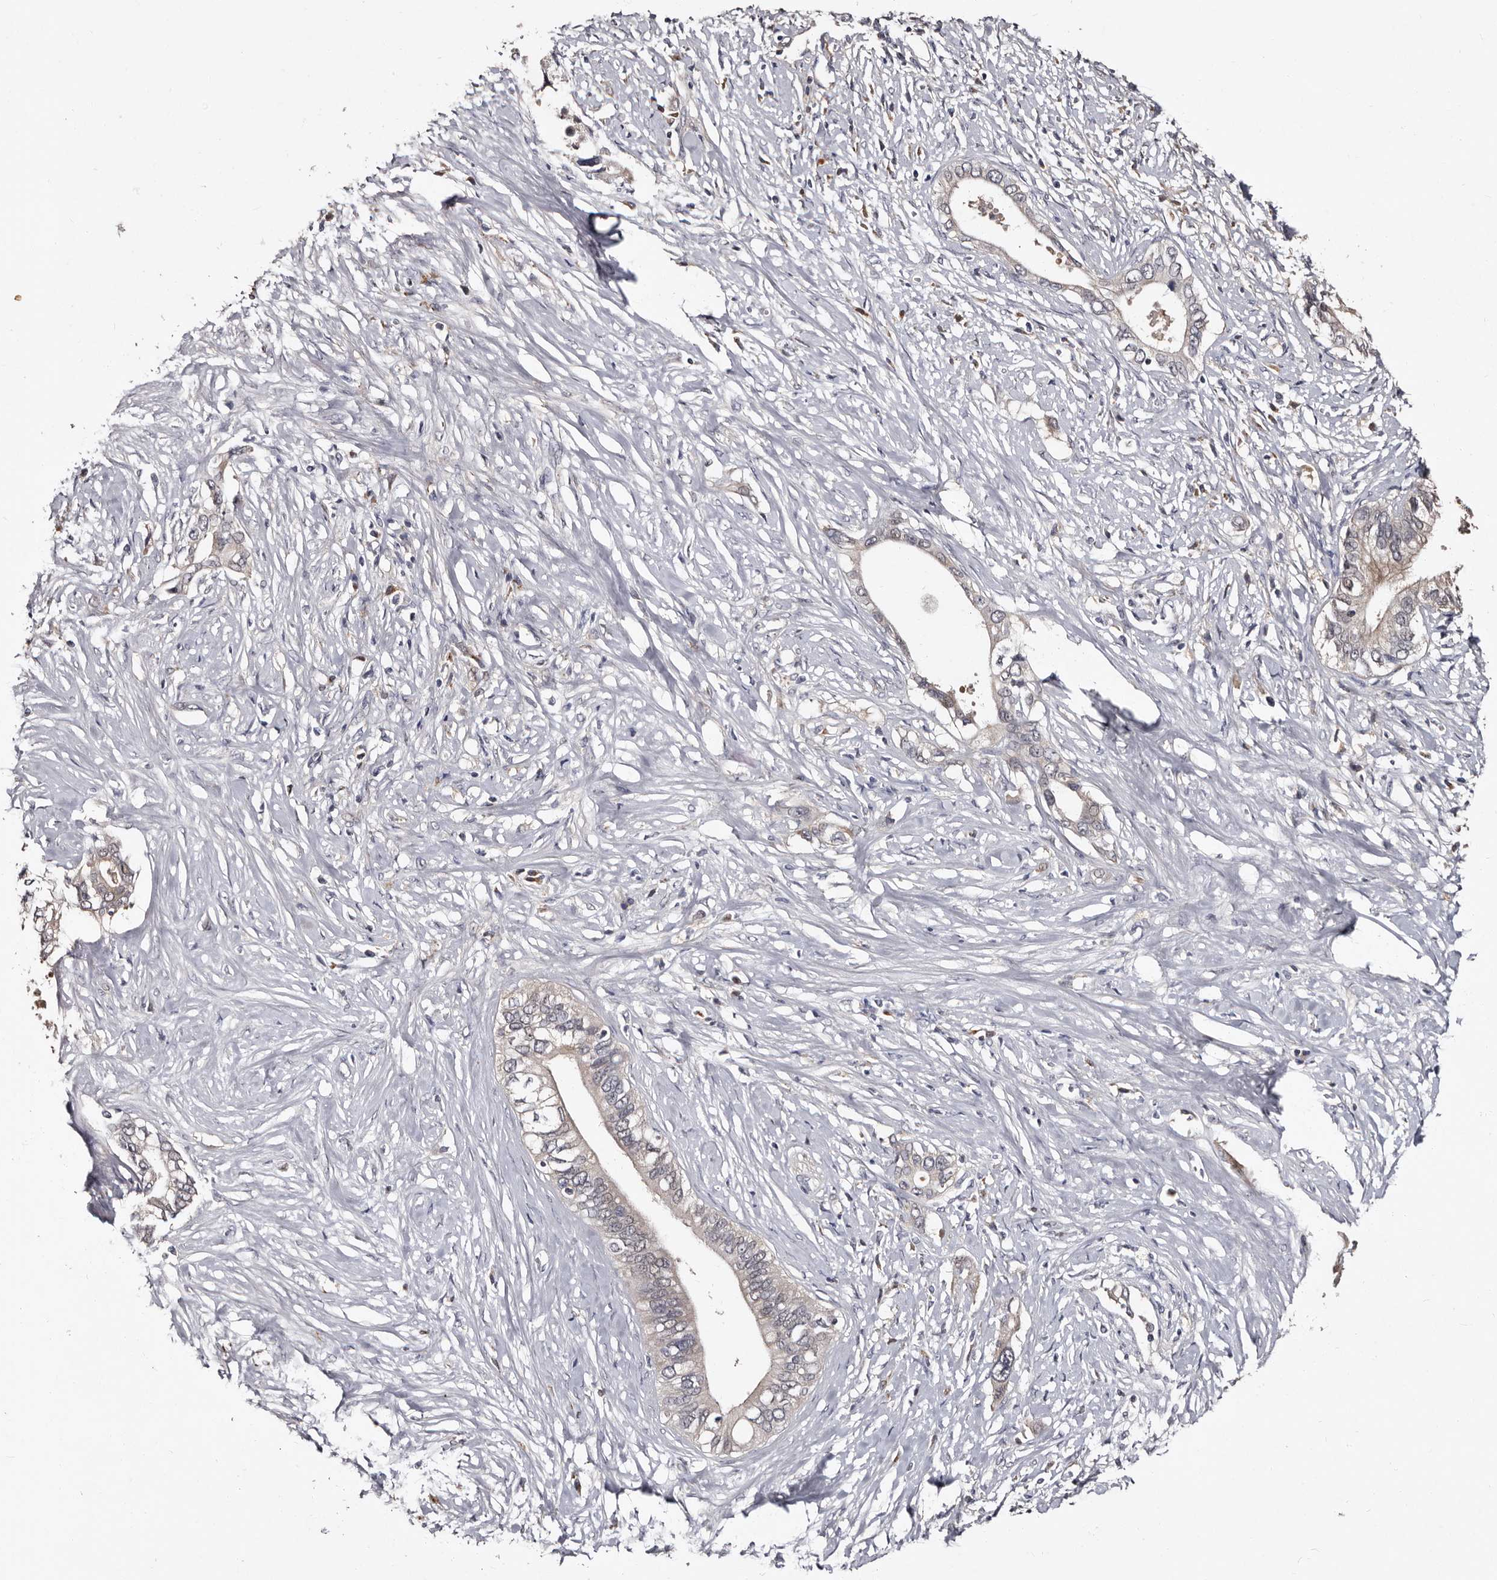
{"staining": {"intensity": "weak", "quantity": "<25%", "location": "cytoplasmic/membranous"}, "tissue": "pancreatic cancer", "cell_type": "Tumor cells", "image_type": "cancer", "snomed": [{"axis": "morphology", "description": "Normal tissue, NOS"}, {"axis": "morphology", "description": "Adenocarcinoma, NOS"}, {"axis": "topography", "description": "Pancreas"}, {"axis": "topography", "description": "Peripheral nerve tissue"}], "caption": "A micrograph of adenocarcinoma (pancreatic) stained for a protein reveals no brown staining in tumor cells.", "gene": "DNPH1", "patient": {"sex": "male", "age": 59}}